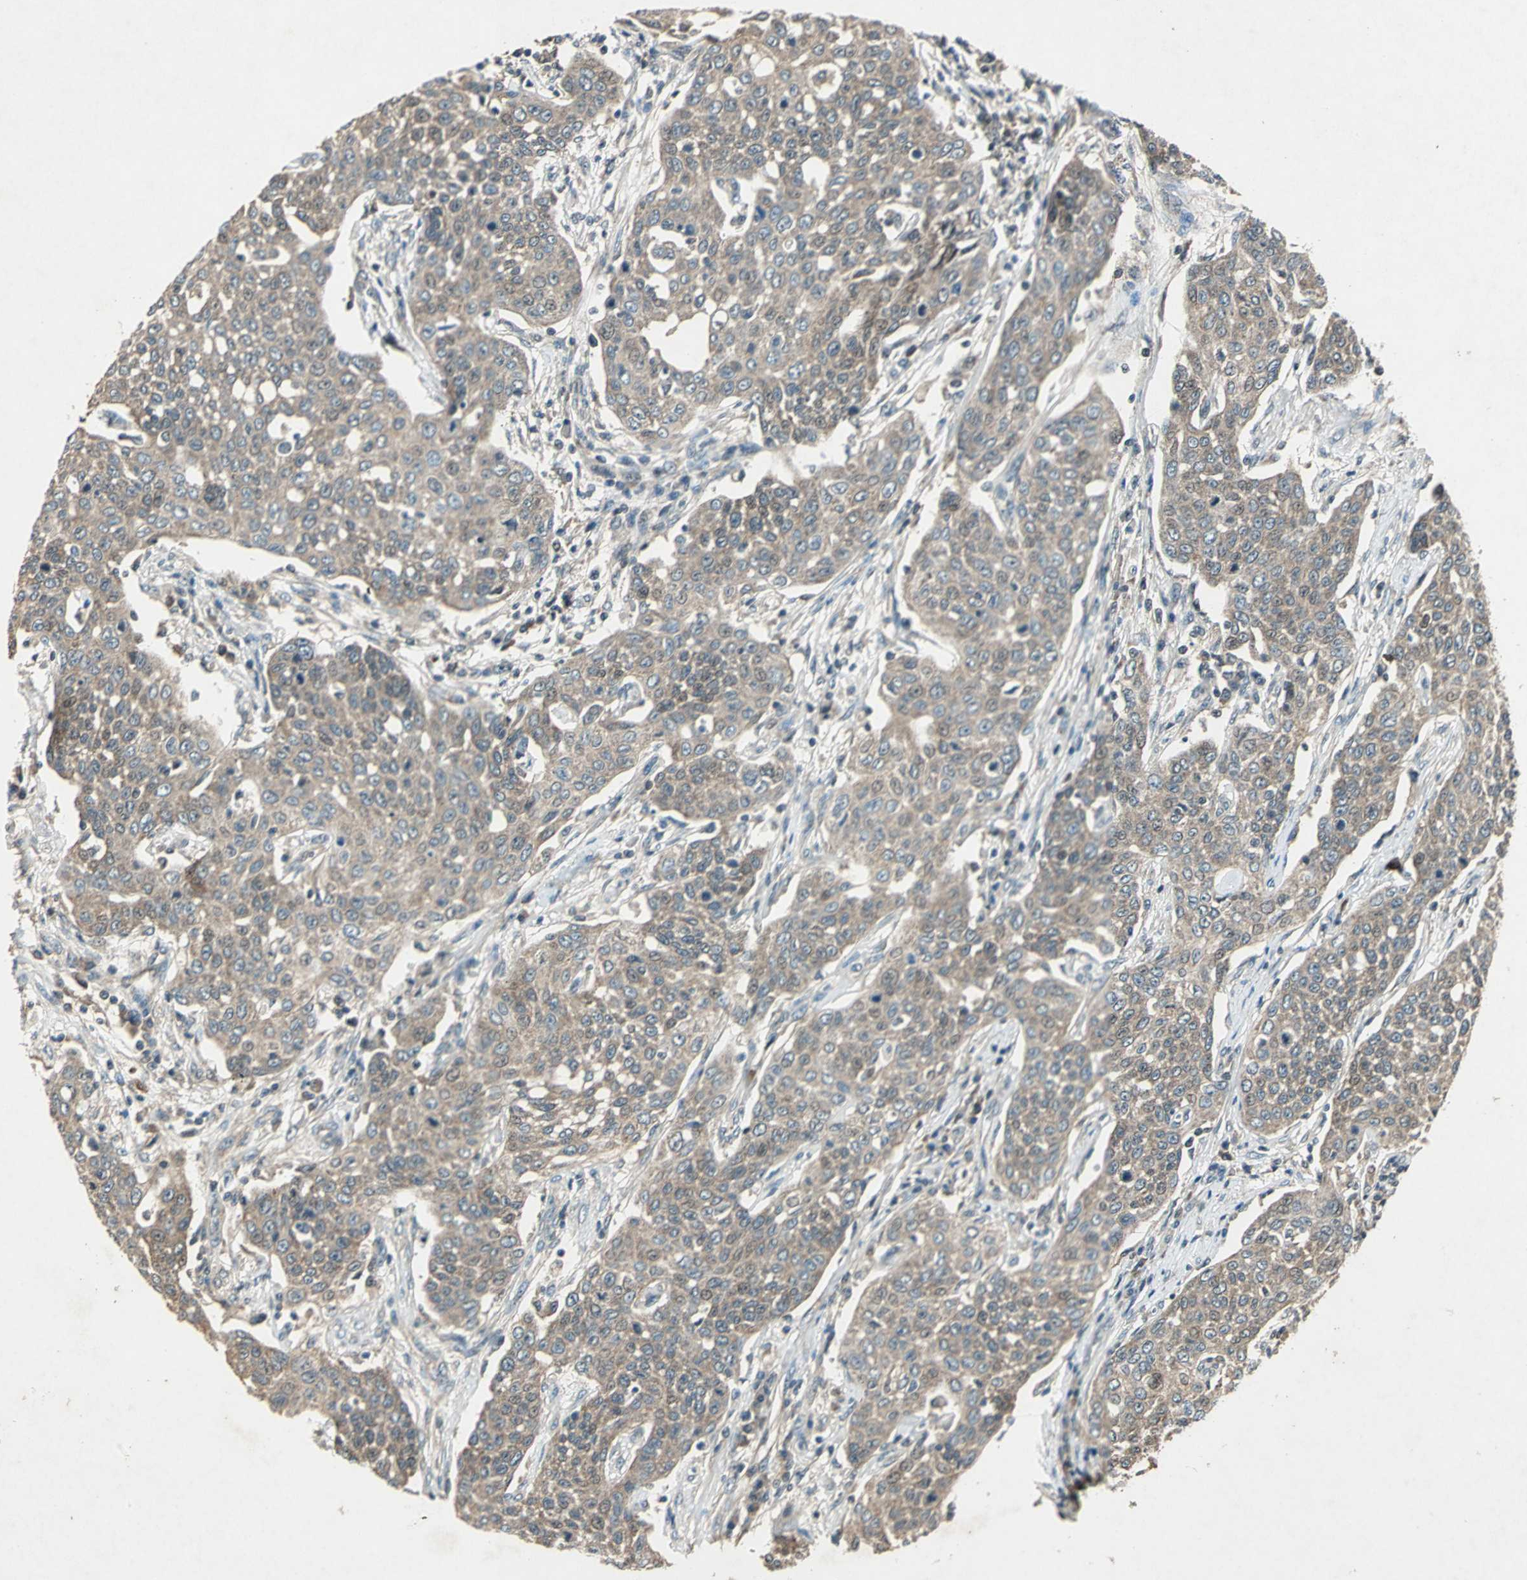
{"staining": {"intensity": "weak", "quantity": ">75%", "location": "cytoplasmic/membranous"}, "tissue": "cervical cancer", "cell_type": "Tumor cells", "image_type": "cancer", "snomed": [{"axis": "morphology", "description": "Squamous cell carcinoma, NOS"}, {"axis": "topography", "description": "Cervix"}], "caption": "This photomicrograph demonstrates IHC staining of human cervical cancer (squamous cell carcinoma), with low weak cytoplasmic/membranous positivity in about >75% of tumor cells.", "gene": "AHSA1", "patient": {"sex": "female", "age": 34}}